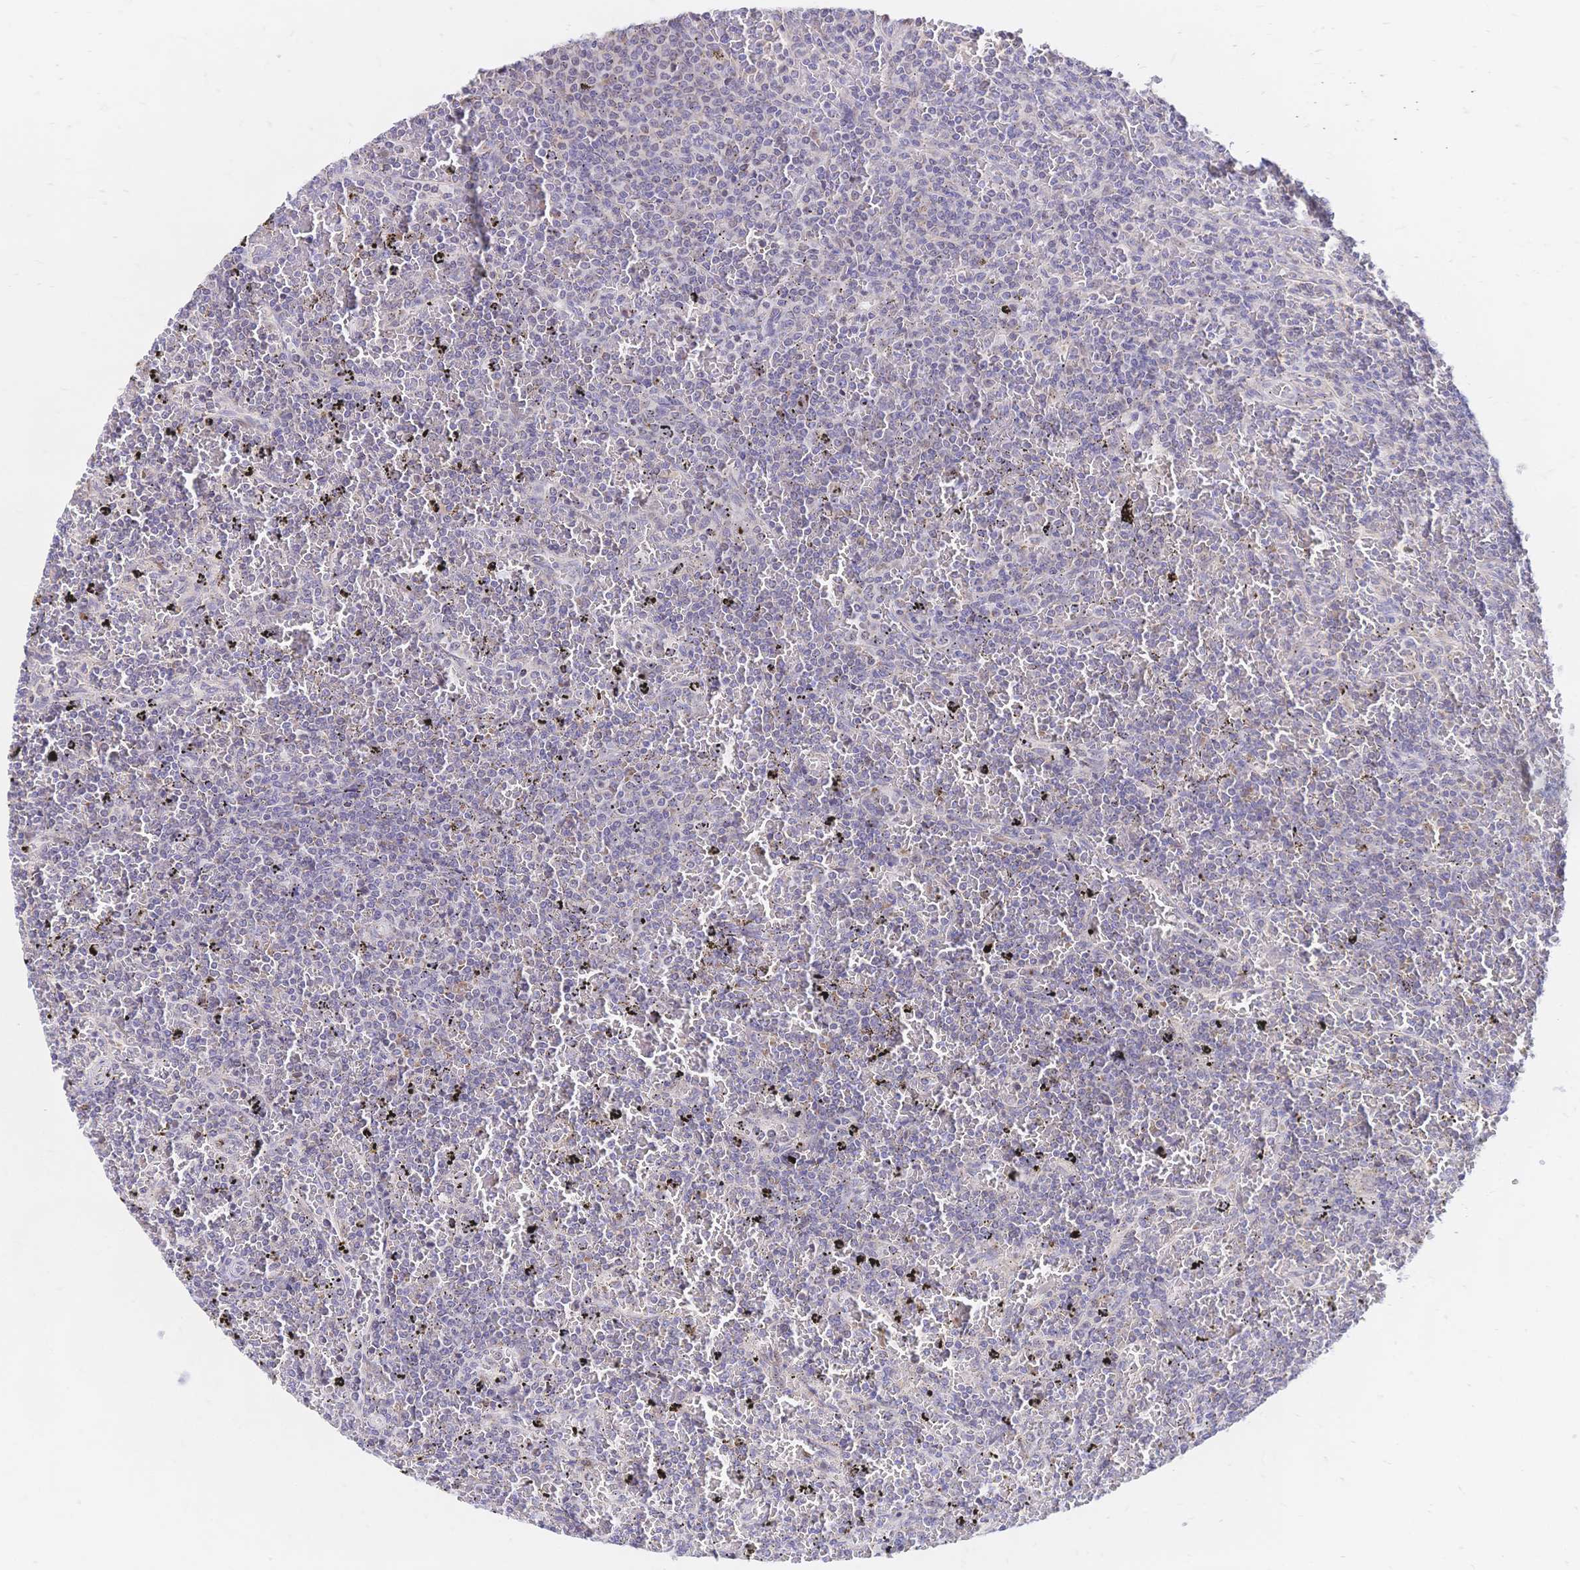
{"staining": {"intensity": "negative", "quantity": "none", "location": "none"}, "tissue": "lymphoma", "cell_type": "Tumor cells", "image_type": "cancer", "snomed": [{"axis": "morphology", "description": "Malignant lymphoma, non-Hodgkin's type, Low grade"}, {"axis": "topography", "description": "Spleen"}], "caption": "DAB immunohistochemical staining of low-grade malignant lymphoma, non-Hodgkin's type reveals no significant positivity in tumor cells. (Brightfield microscopy of DAB (3,3'-diaminobenzidine) IHC at high magnification).", "gene": "CLEC18B", "patient": {"sex": "female", "age": 77}}